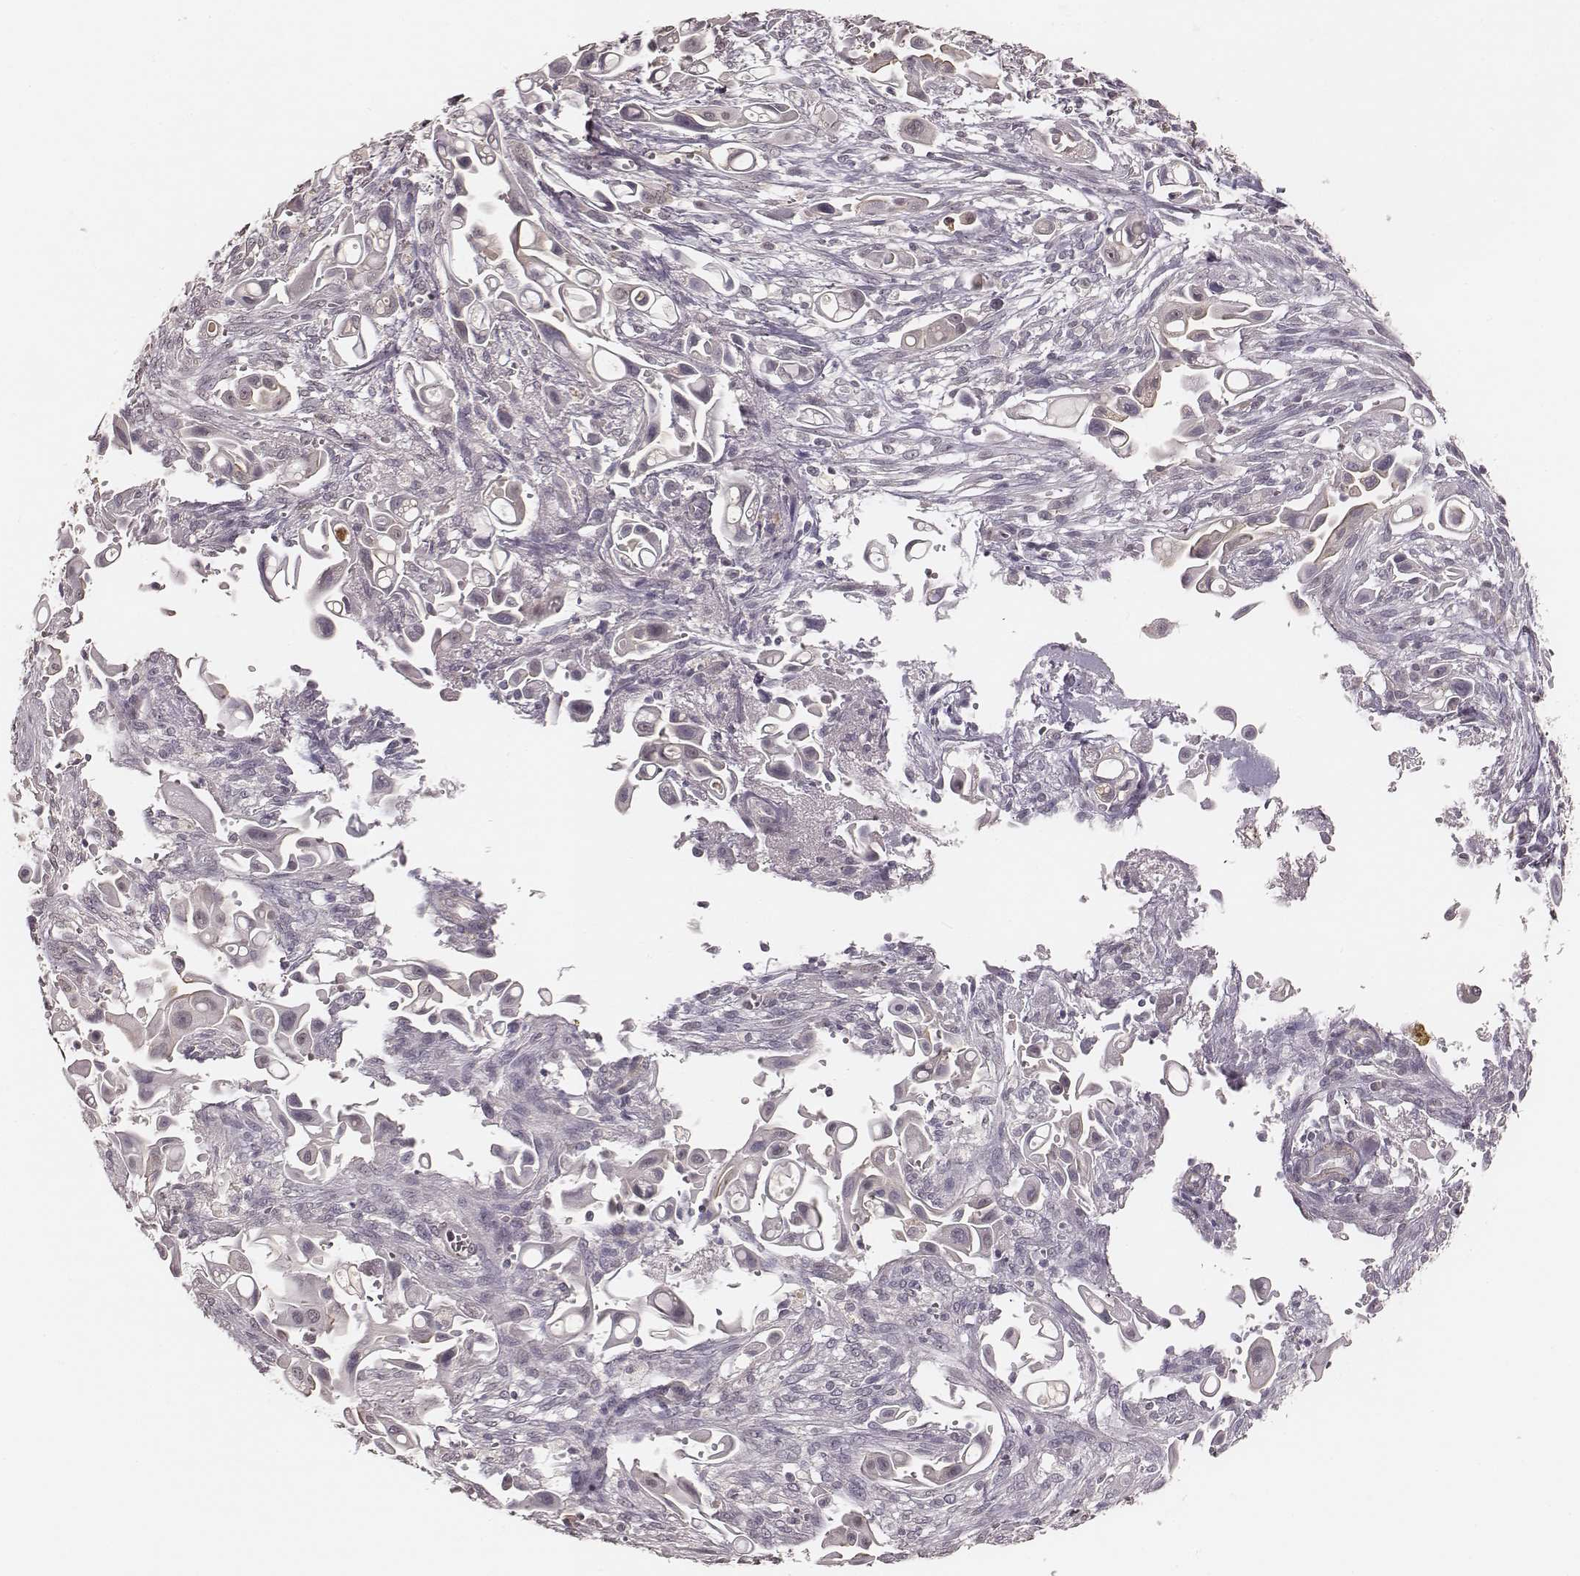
{"staining": {"intensity": "negative", "quantity": "none", "location": "none"}, "tissue": "pancreatic cancer", "cell_type": "Tumor cells", "image_type": "cancer", "snomed": [{"axis": "morphology", "description": "Adenocarcinoma, NOS"}, {"axis": "topography", "description": "Pancreas"}], "caption": "Pancreatic adenocarcinoma stained for a protein using immunohistochemistry demonstrates no expression tumor cells.", "gene": "LY6K", "patient": {"sex": "male", "age": 50}}